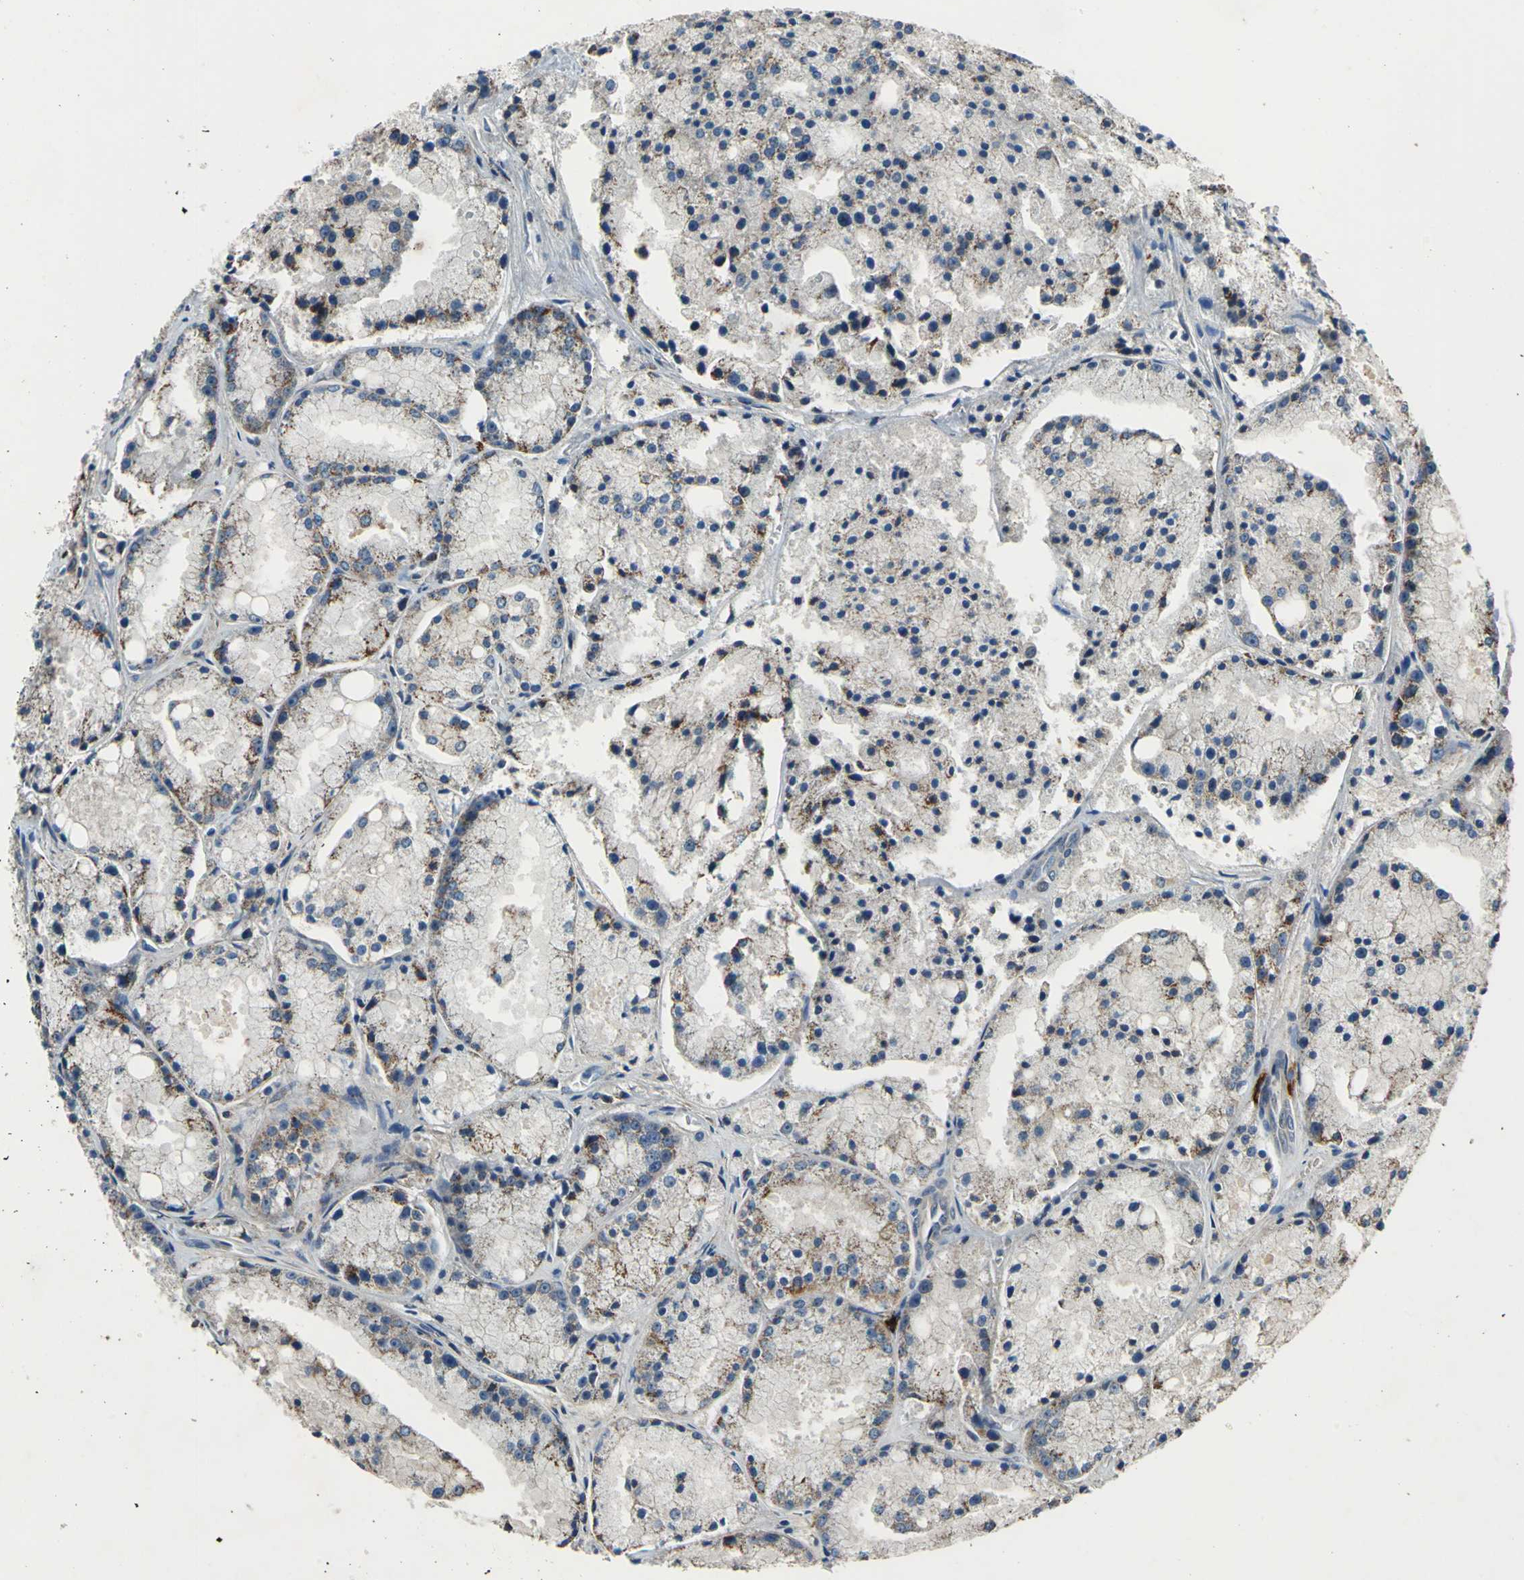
{"staining": {"intensity": "moderate", "quantity": "<25%", "location": "cytoplasmic/membranous"}, "tissue": "prostate cancer", "cell_type": "Tumor cells", "image_type": "cancer", "snomed": [{"axis": "morphology", "description": "Adenocarcinoma, Low grade"}, {"axis": "topography", "description": "Prostate"}], "caption": "Immunohistochemistry of low-grade adenocarcinoma (prostate) shows low levels of moderate cytoplasmic/membranous staining in approximately <25% of tumor cells.", "gene": "SLC19A2", "patient": {"sex": "male", "age": 64}}